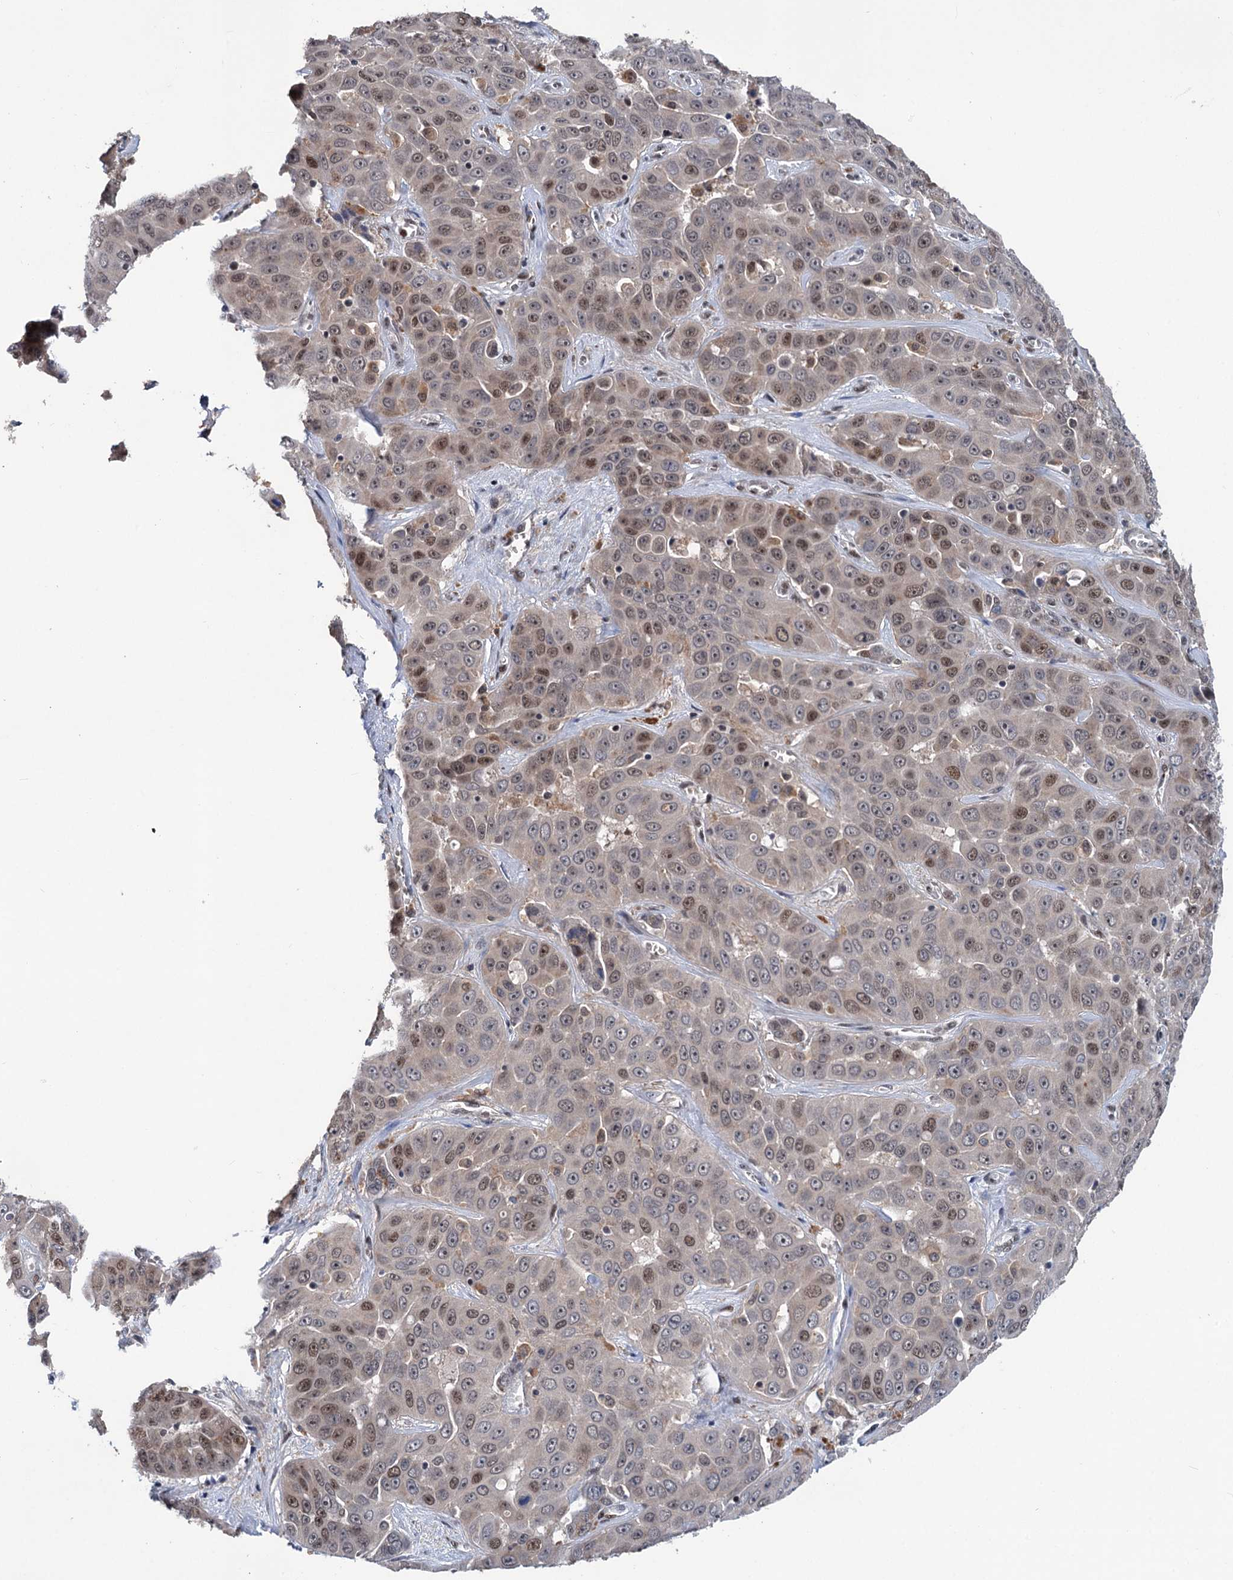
{"staining": {"intensity": "moderate", "quantity": "25%-75%", "location": "nuclear"}, "tissue": "liver cancer", "cell_type": "Tumor cells", "image_type": "cancer", "snomed": [{"axis": "morphology", "description": "Cholangiocarcinoma"}, {"axis": "topography", "description": "Liver"}], "caption": "IHC micrograph of liver cancer (cholangiocarcinoma) stained for a protein (brown), which displays medium levels of moderate nuclear staining in approximately 25%-75% of tumor cells.", "gene": "PHF8", "patient": {"sex": "female", "age": 52}}